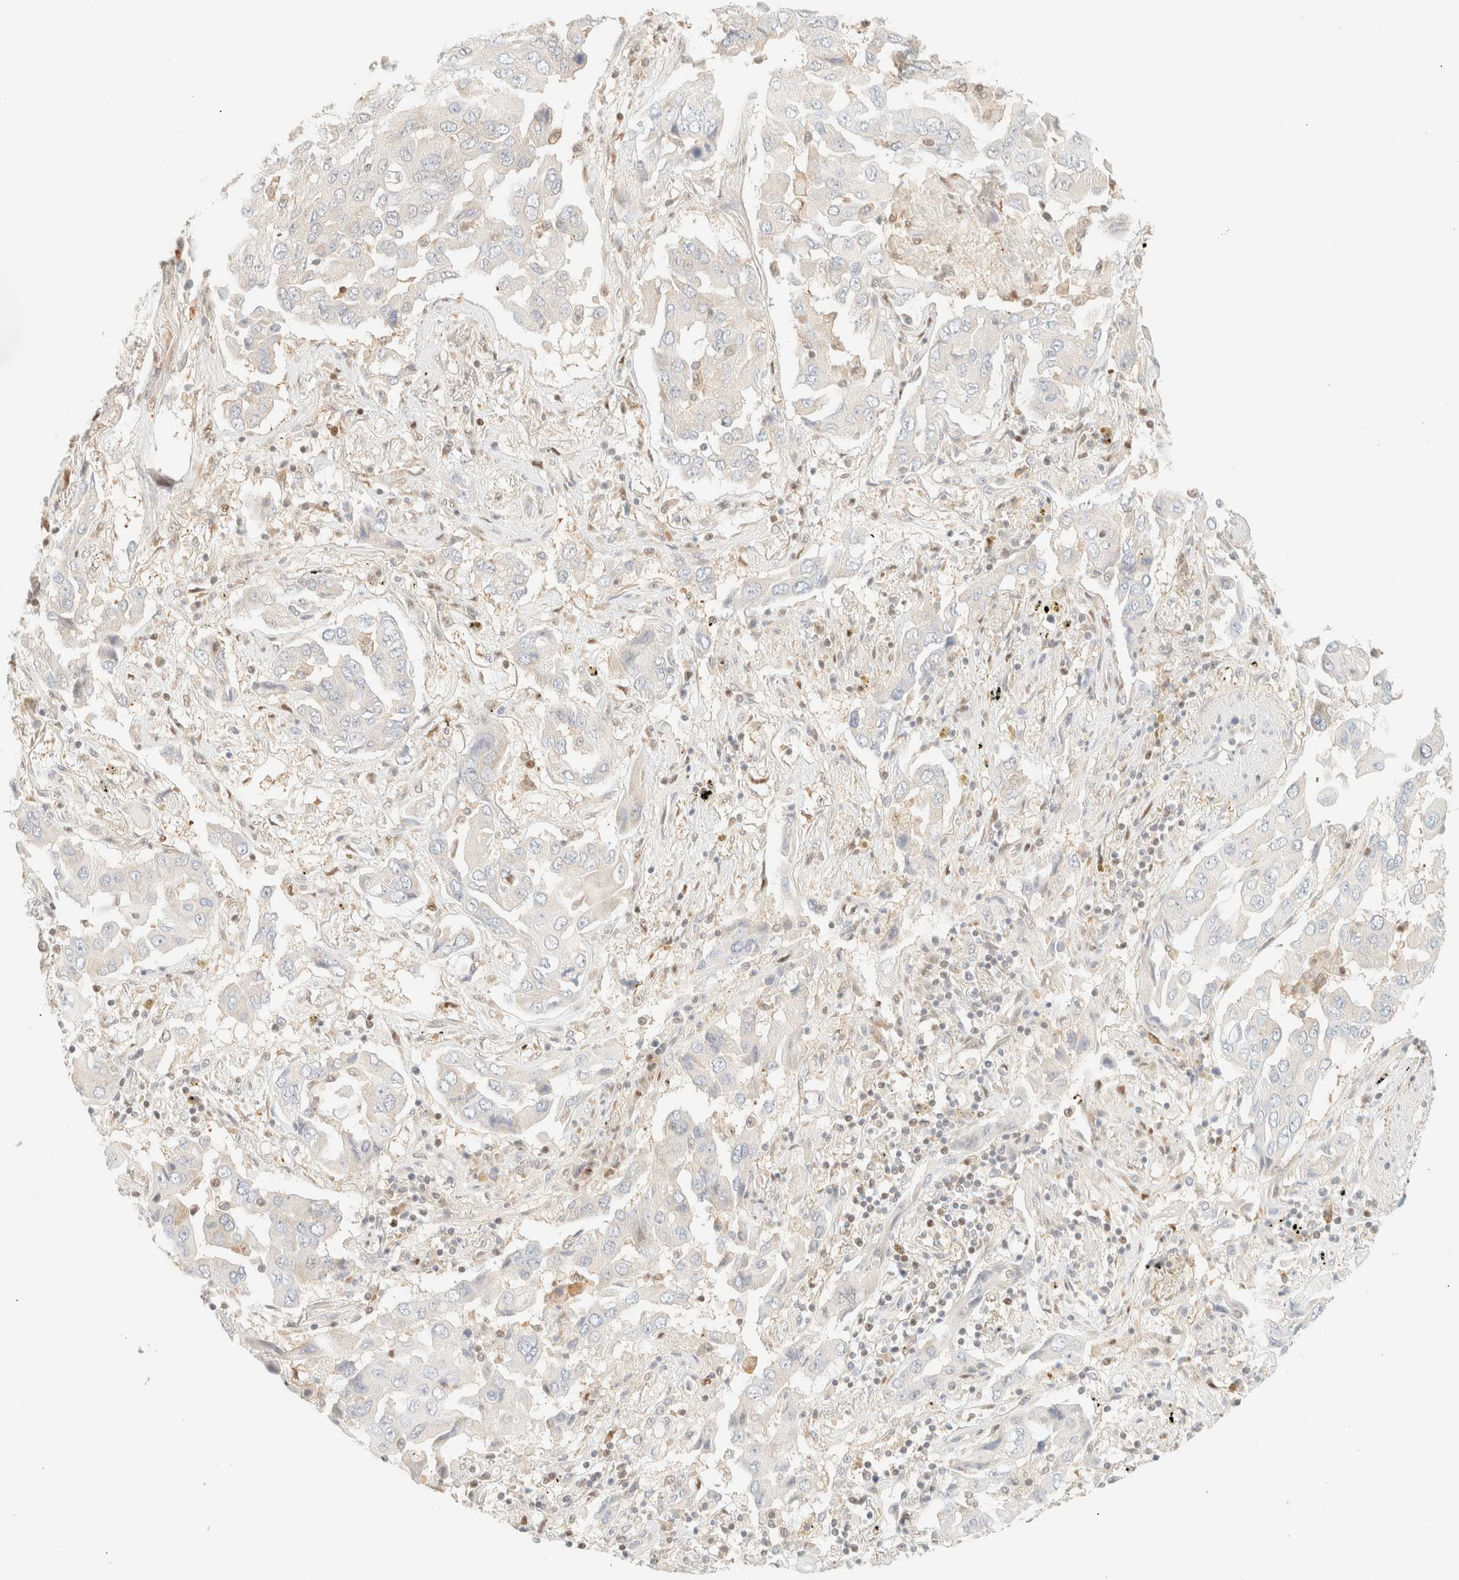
{"staining": {"intensity": "negative", "quantity": "none", "location": "none"}, "tissue": "lung cancer", "cell_type": "Tumor cells", "image_type": "cancer", "snomed": [{"axis": "morphology", "description": "Adenocarcinoma, NOS"}, {"axis": "topography", "description": "Lung"}], "caption": "DAB immunohistochemical staining of lung cancer shows no significant positivity in tumor cells.", "gene": "TSR1", "patient": {"sex": "female", "age": 65}}